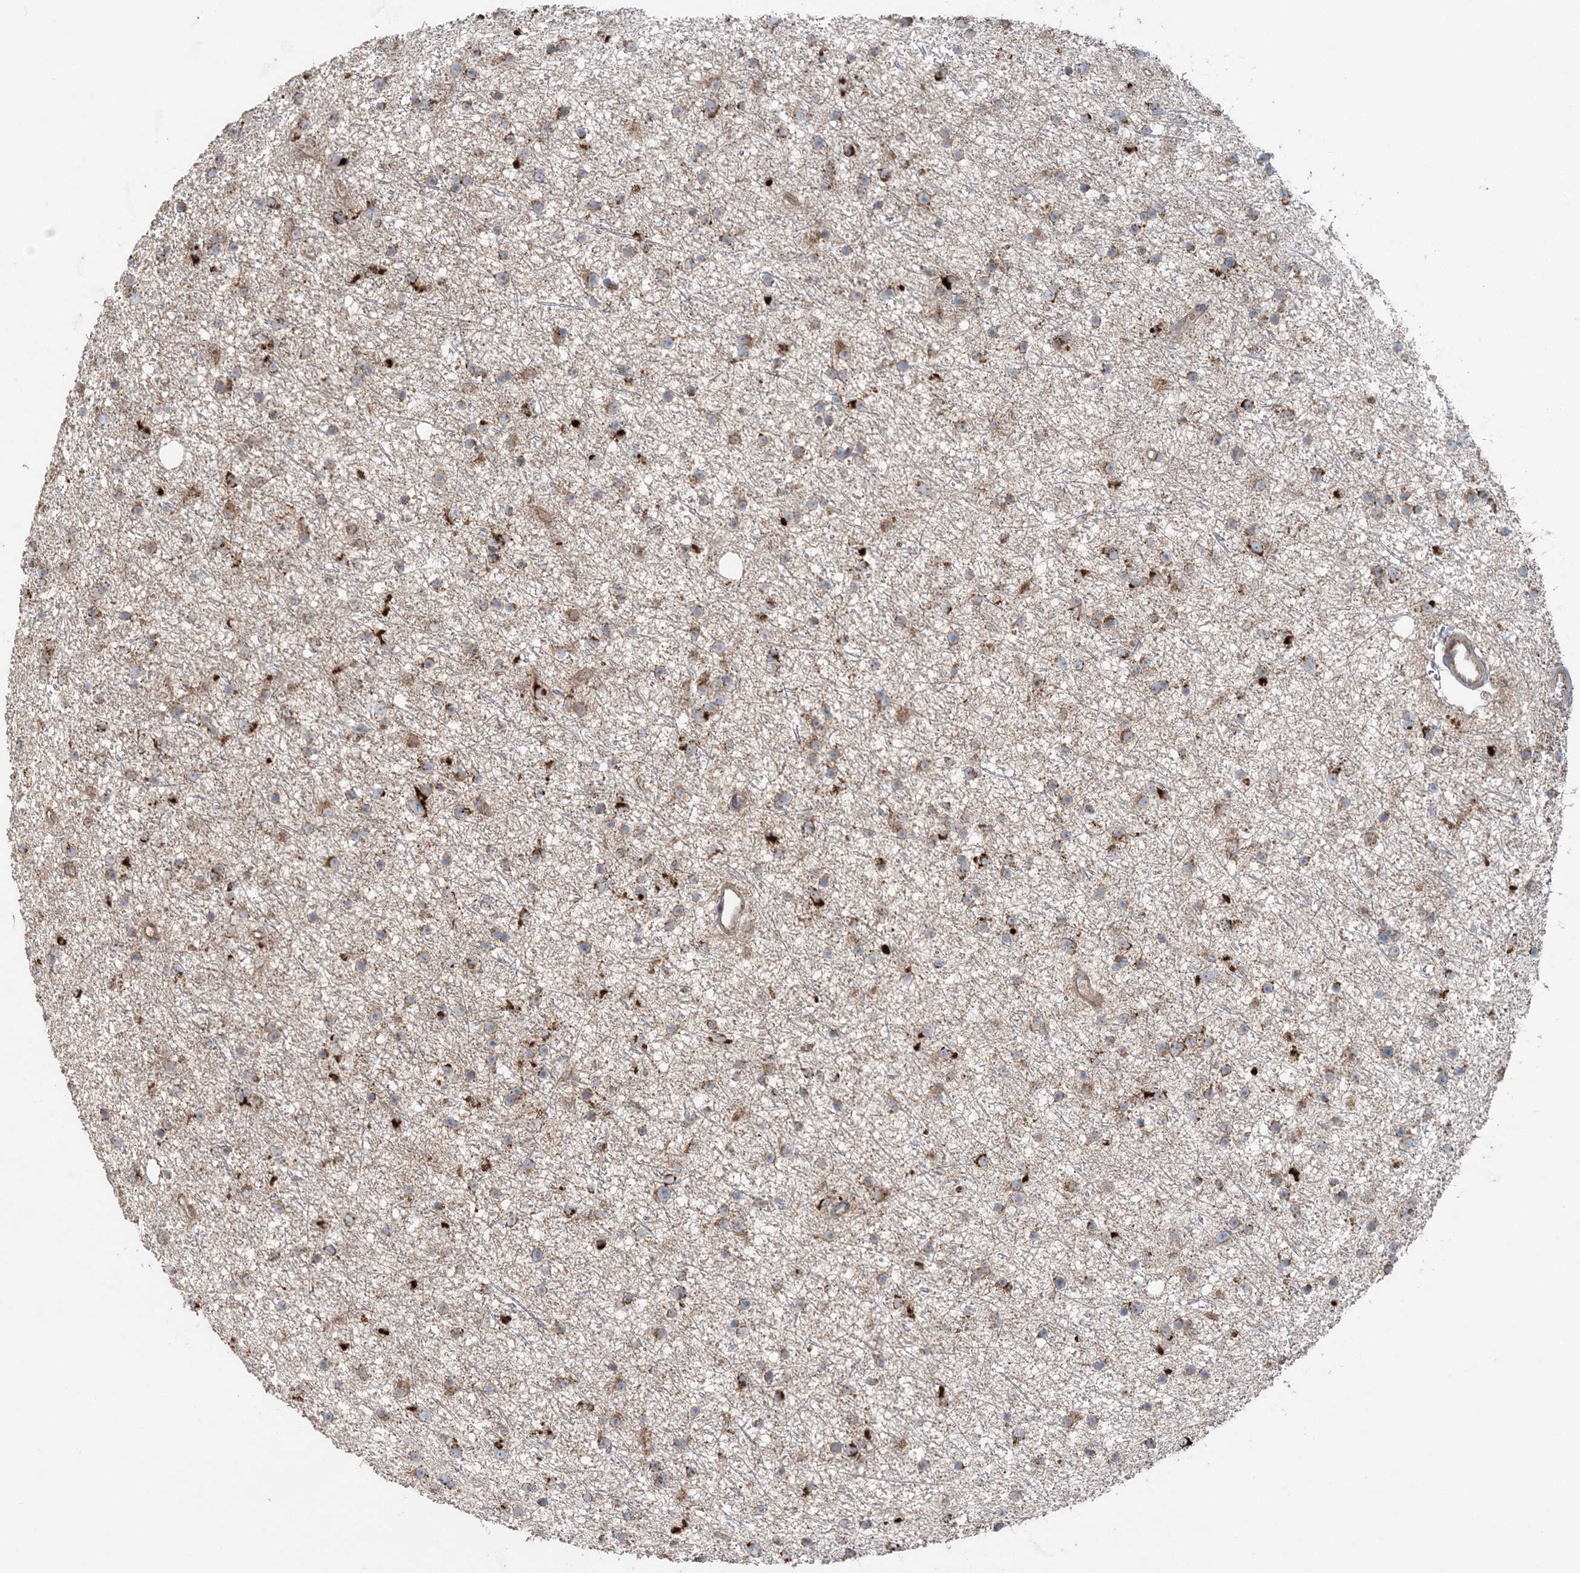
{"staining": {"intensity": "strong", "quantity": "25%-75%", "location": "cytoplasmic/membranous"}, "tissue": "glioma", "cell_type": "Tumor cells", "image_type": "cancer", "snomed": [{"axis": "morphology", "description": "Glioma, malignant, Low grade"}, {"axis": "topography", "description": "Cerebral cortex"}], "caption": "Immunohistochemistry (IHC) histopathology image of human glioma stained for a protein (brown), which reveals high levels of strong cytoplasmic/membranous staining in about 25%-75% of tumor cells.", "gene": "LRPPRC", "patient": {"sex": "female", "age": 39}}